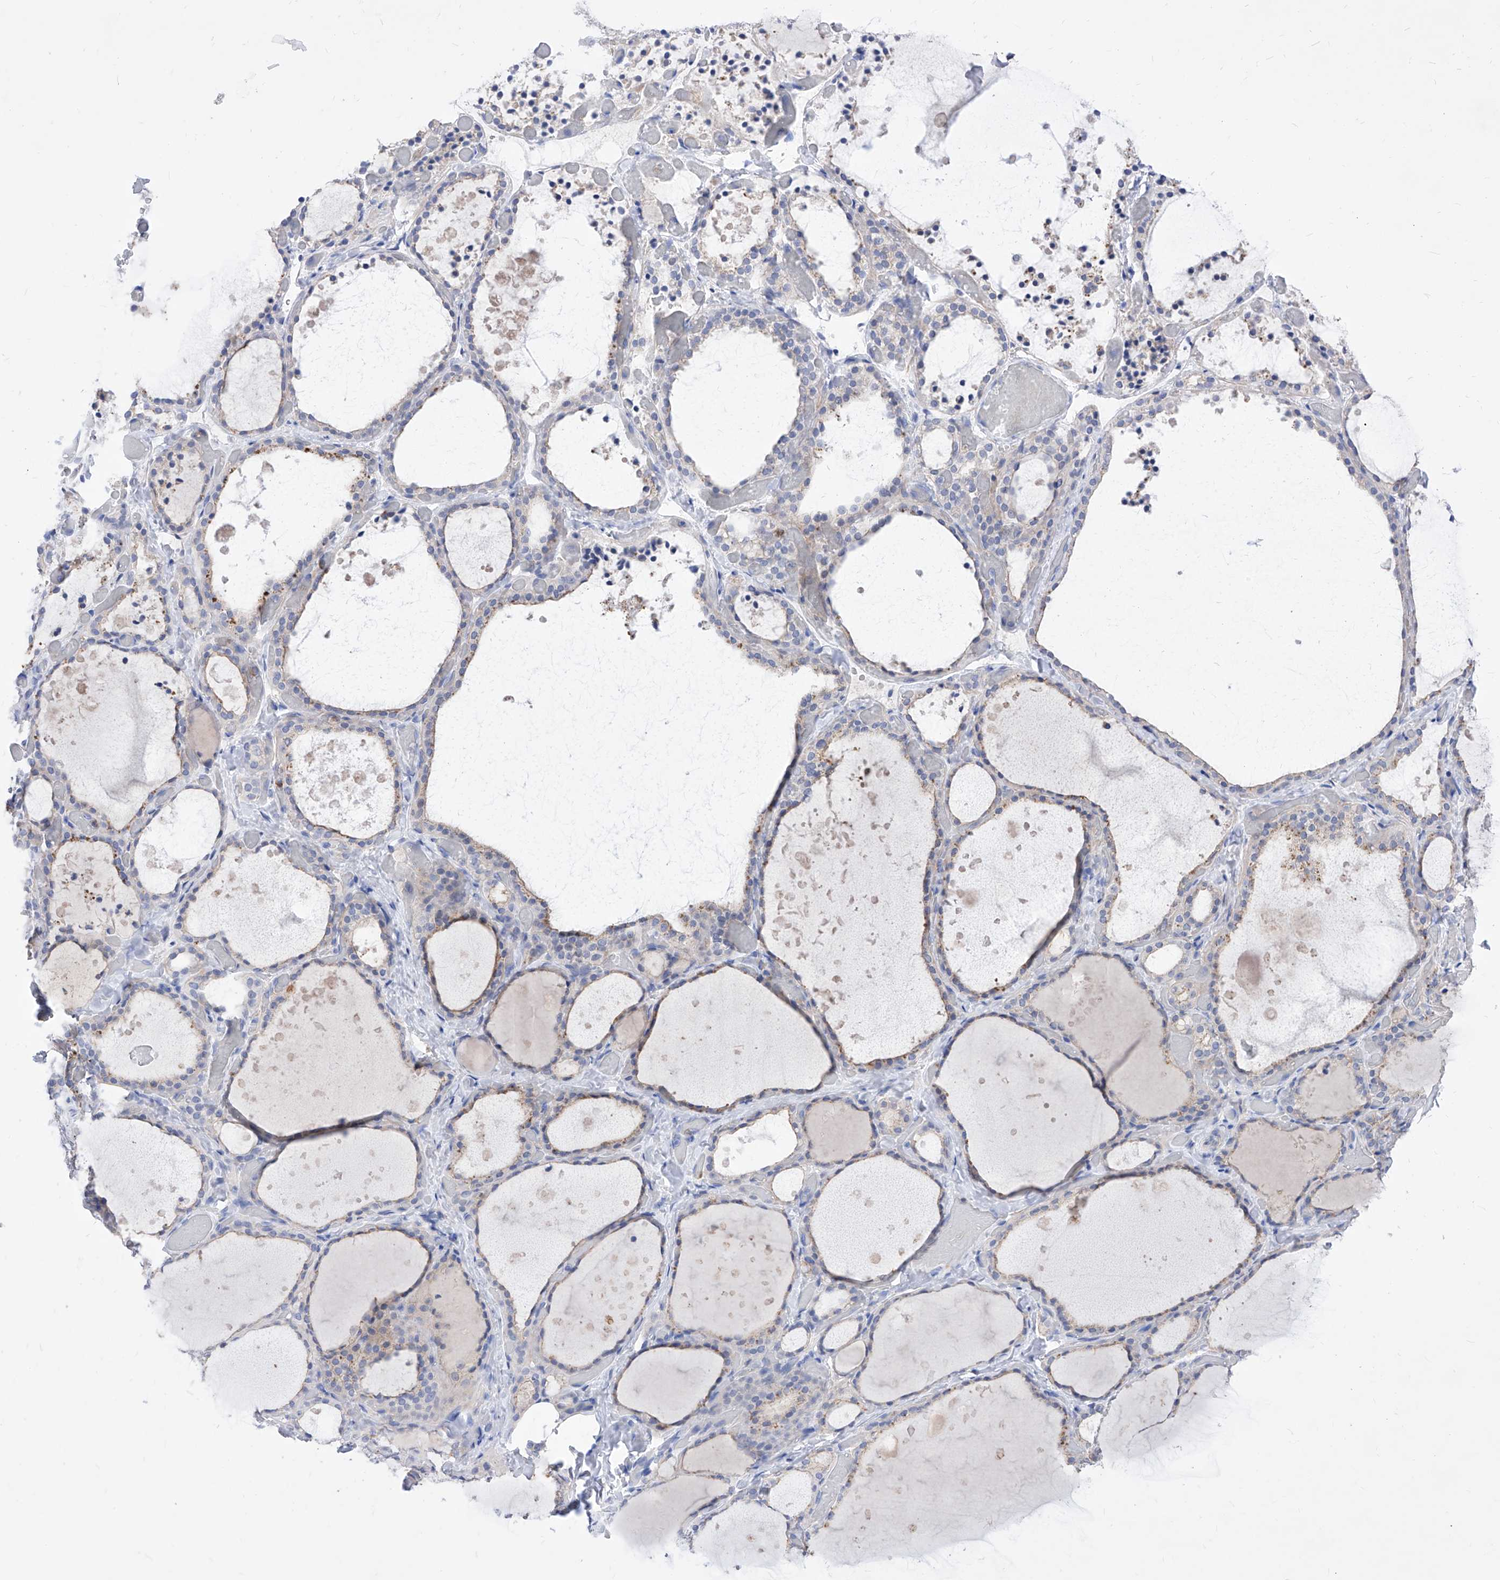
{"staining": {"intensity": "weak", "quantity": "<25%", "location": "cytoplasmic/membranous"}, "tissue": "thyroid gland", "cell_type": "Glandular cells", "image_type": "normal", "snomed": [{"axis": "morphology", "description": "Normal tissue, NOS"}, {"axis": "topography", "description": "Thyroid gland"}], "caption": "DAB immunohistochemical staining of unremarkable human thyroid gland demonstrates no significant positivity in glandular cells. (Brightfield microscopy of DAB (3,3'-diaminobenzidine) immunohistochemistry (IHC) at high magnification).", "gene": "VAX1", "patient": {"sex": "female", "age": 44}}